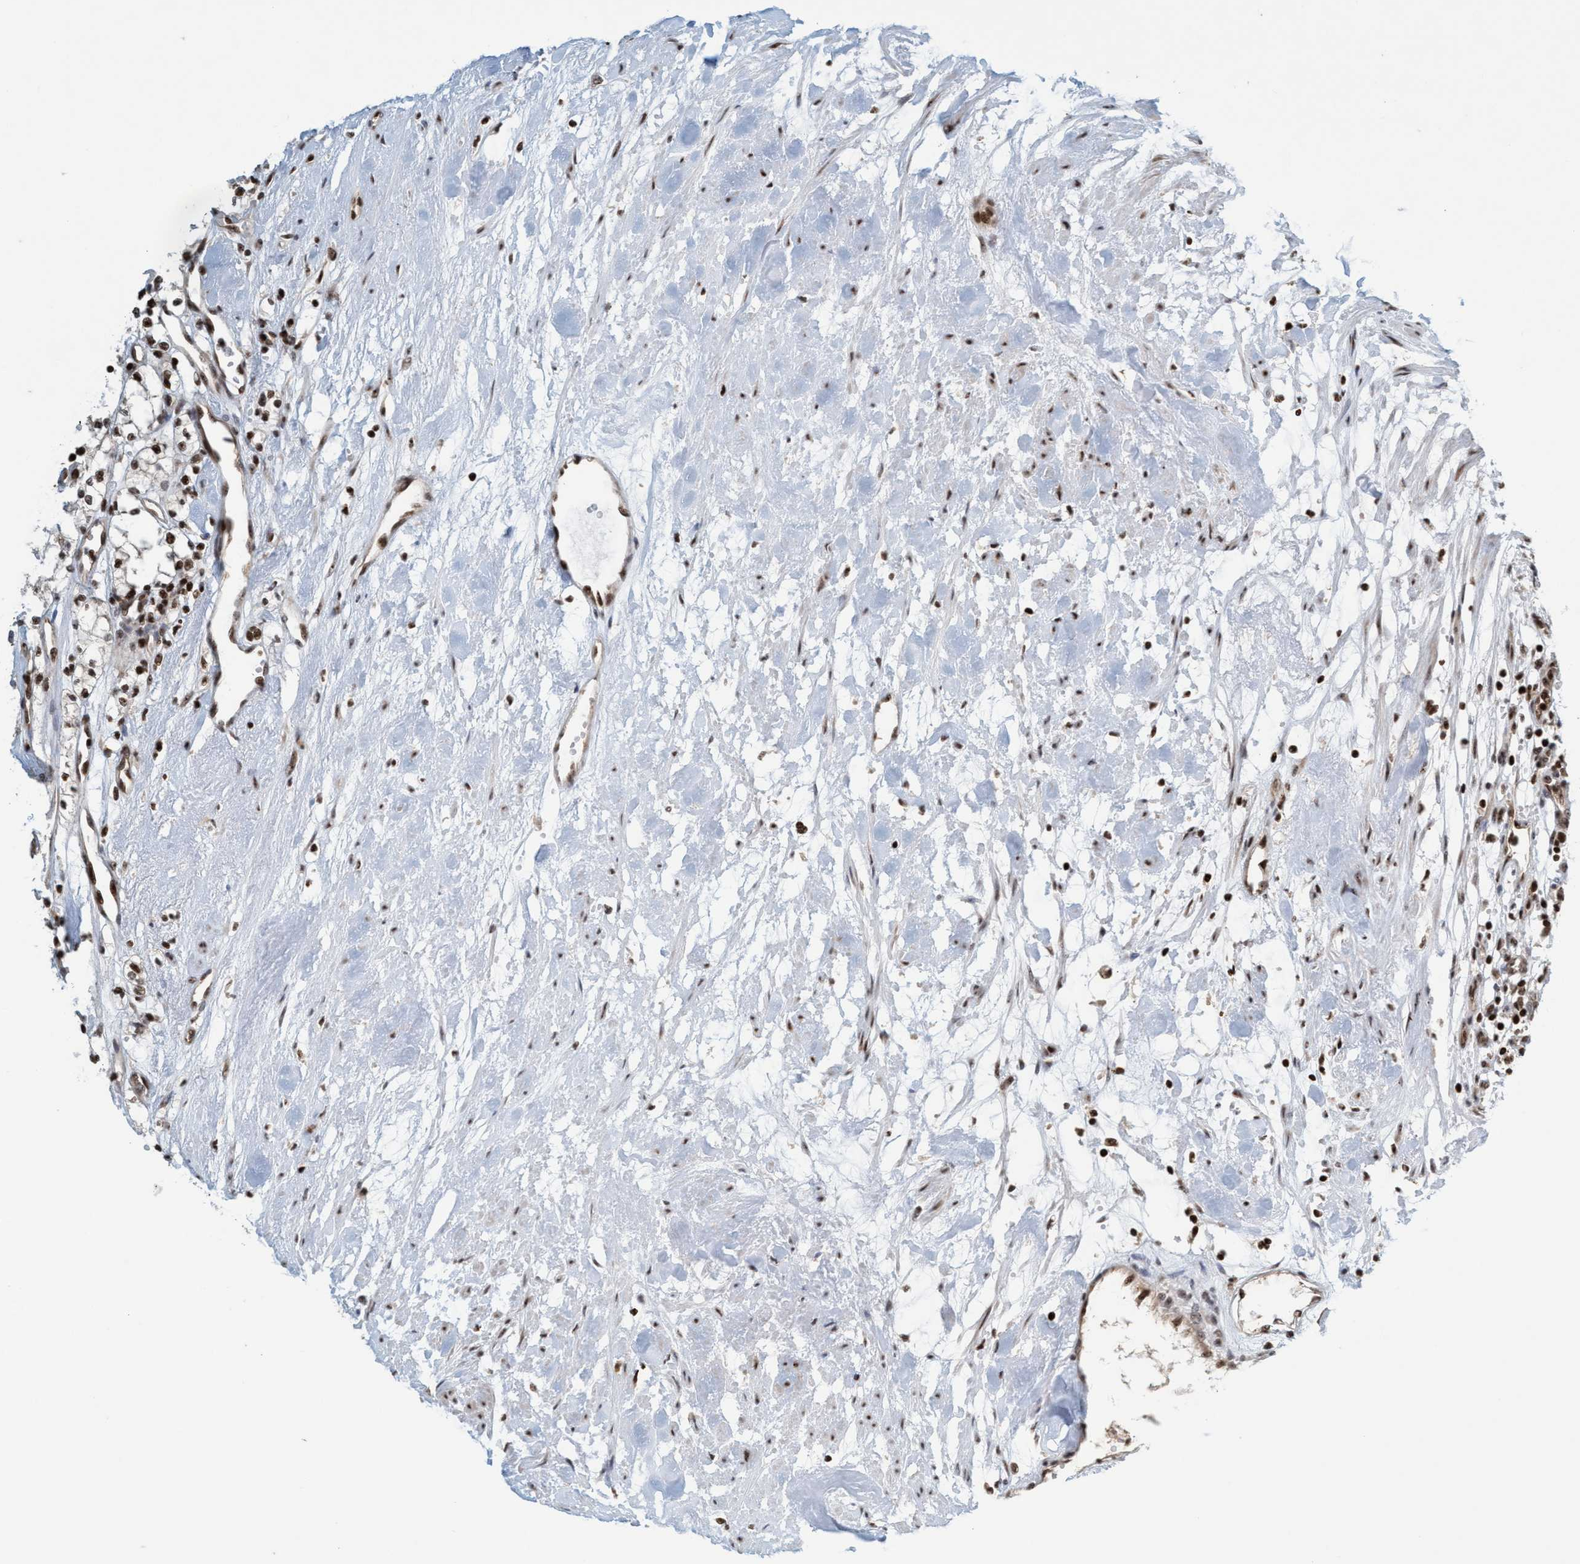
{"staining": {"intensity": "moderate", "quantity": "<25%", "location": "nuclear"}, "tissue": "renal cancer", "cell_type": "Tumor cells", "image_type": "cancer", "snomed": [{"axis": "morphology", "description": "Adenocarcinoma, NOS"}, {"axis": "topography", "description": "Kidney"}], "caption": "Brown immunohistochemical staining in renal cancer (adenocarcinoma) reveals moderate nuclear expression in approximately <25% of tumor cells.", "gene": "SMCR8", "patient": {"sex": "male", "age": 59}}